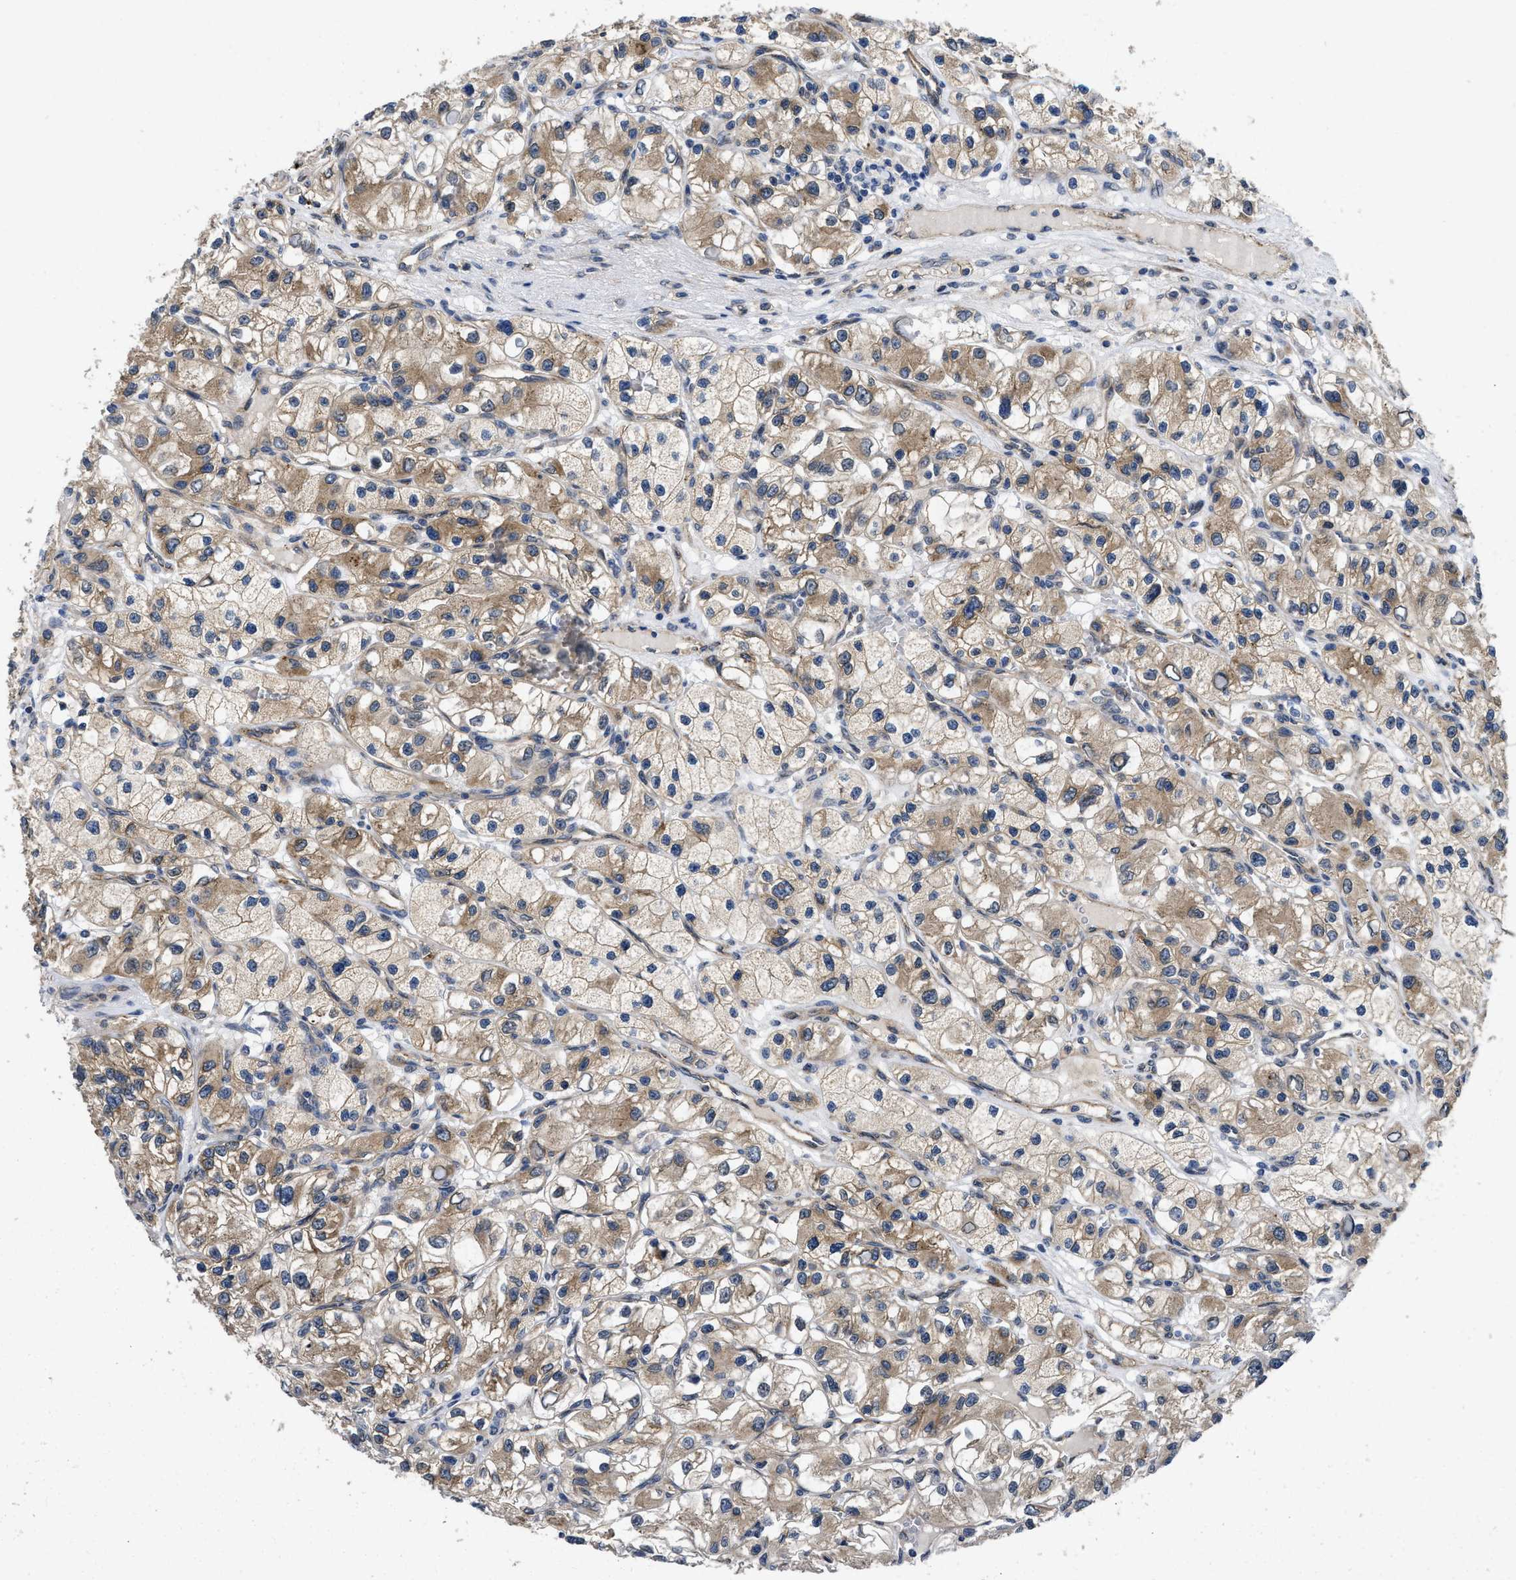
{"staining": {"intensity": "moderate", "quantity": ">75%", "location": "cytoplasmic/membranous"}, "tissue": "renal cancer", "cell_type": "Tumor cells", "image_type": "cancer", "snomed": [{"axis": "morphology", "description": "Adenocarcinoma, NOS"}, {"axis": "topography", "description": "Kidney"}], "caption": "Immunohistochemistry (IHC) image of neoplastic tissue: human adenocarcinoma (renal) stained using immunohistochemistry displays medium levels of moderate protein expression localized specifically in the cytoplasmic/membranous of tumor cells, appearing as a cytoplasmic/membranous brown color.", "gene": "PKD2", "patient": {"sex": "female", "age": 57}}